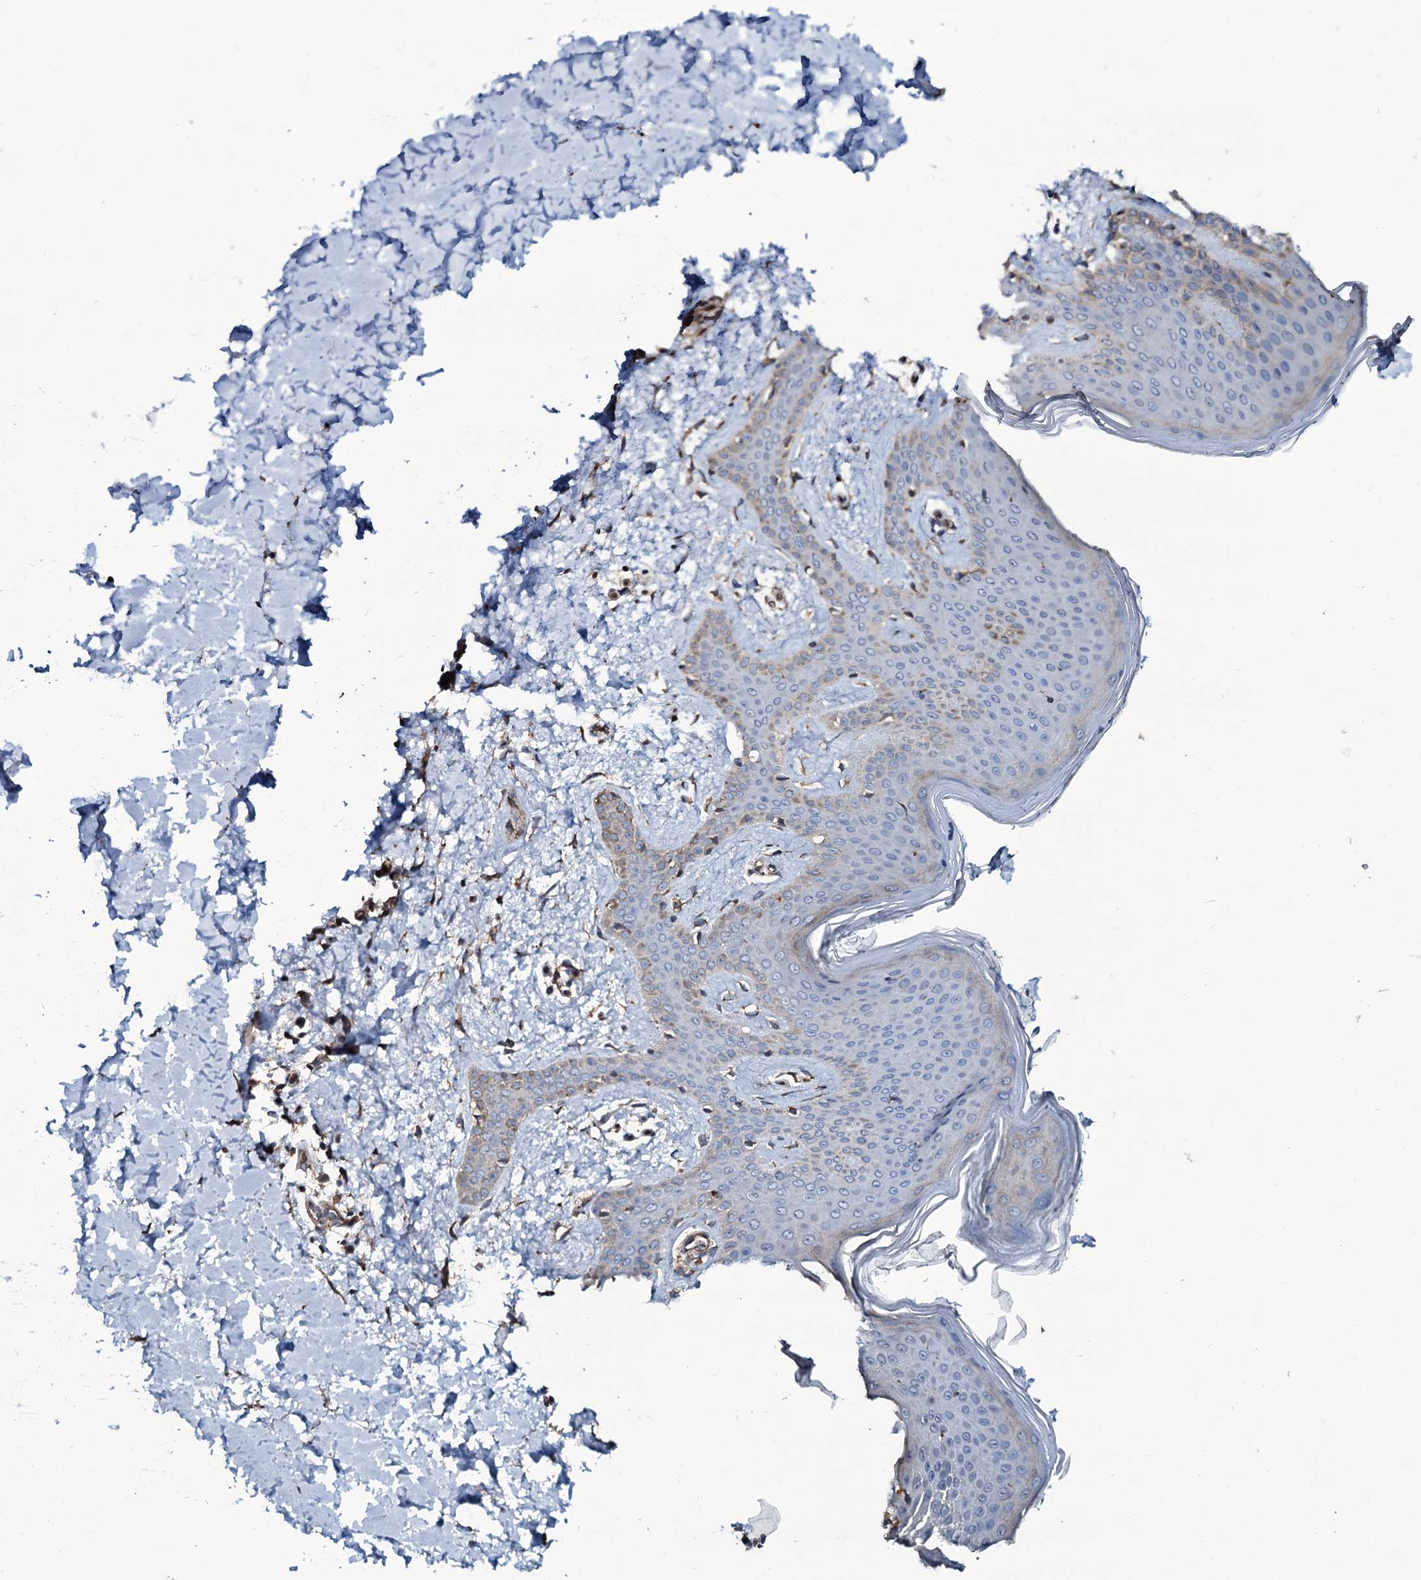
{"staining": {"intensity": "moderate", "quantity": ">75%", "location": "cytoplasmic/membranous"}, "tissue": "skin", "cell_type": "Fibroblasts", "image_type": "normal", "snomed": [{"axis": "morphology", "description": "Normal tissue, NOS"}, {"axis": "topography", "description": "Skin"}], "caption": "Human skin stained with a brown dye demonstrates moderate cytoplasmic/membranous positive expression in about >75% of fibroblasts.", "gene": "WIPF3", "patient": {"sex": "male", "age": 36}}